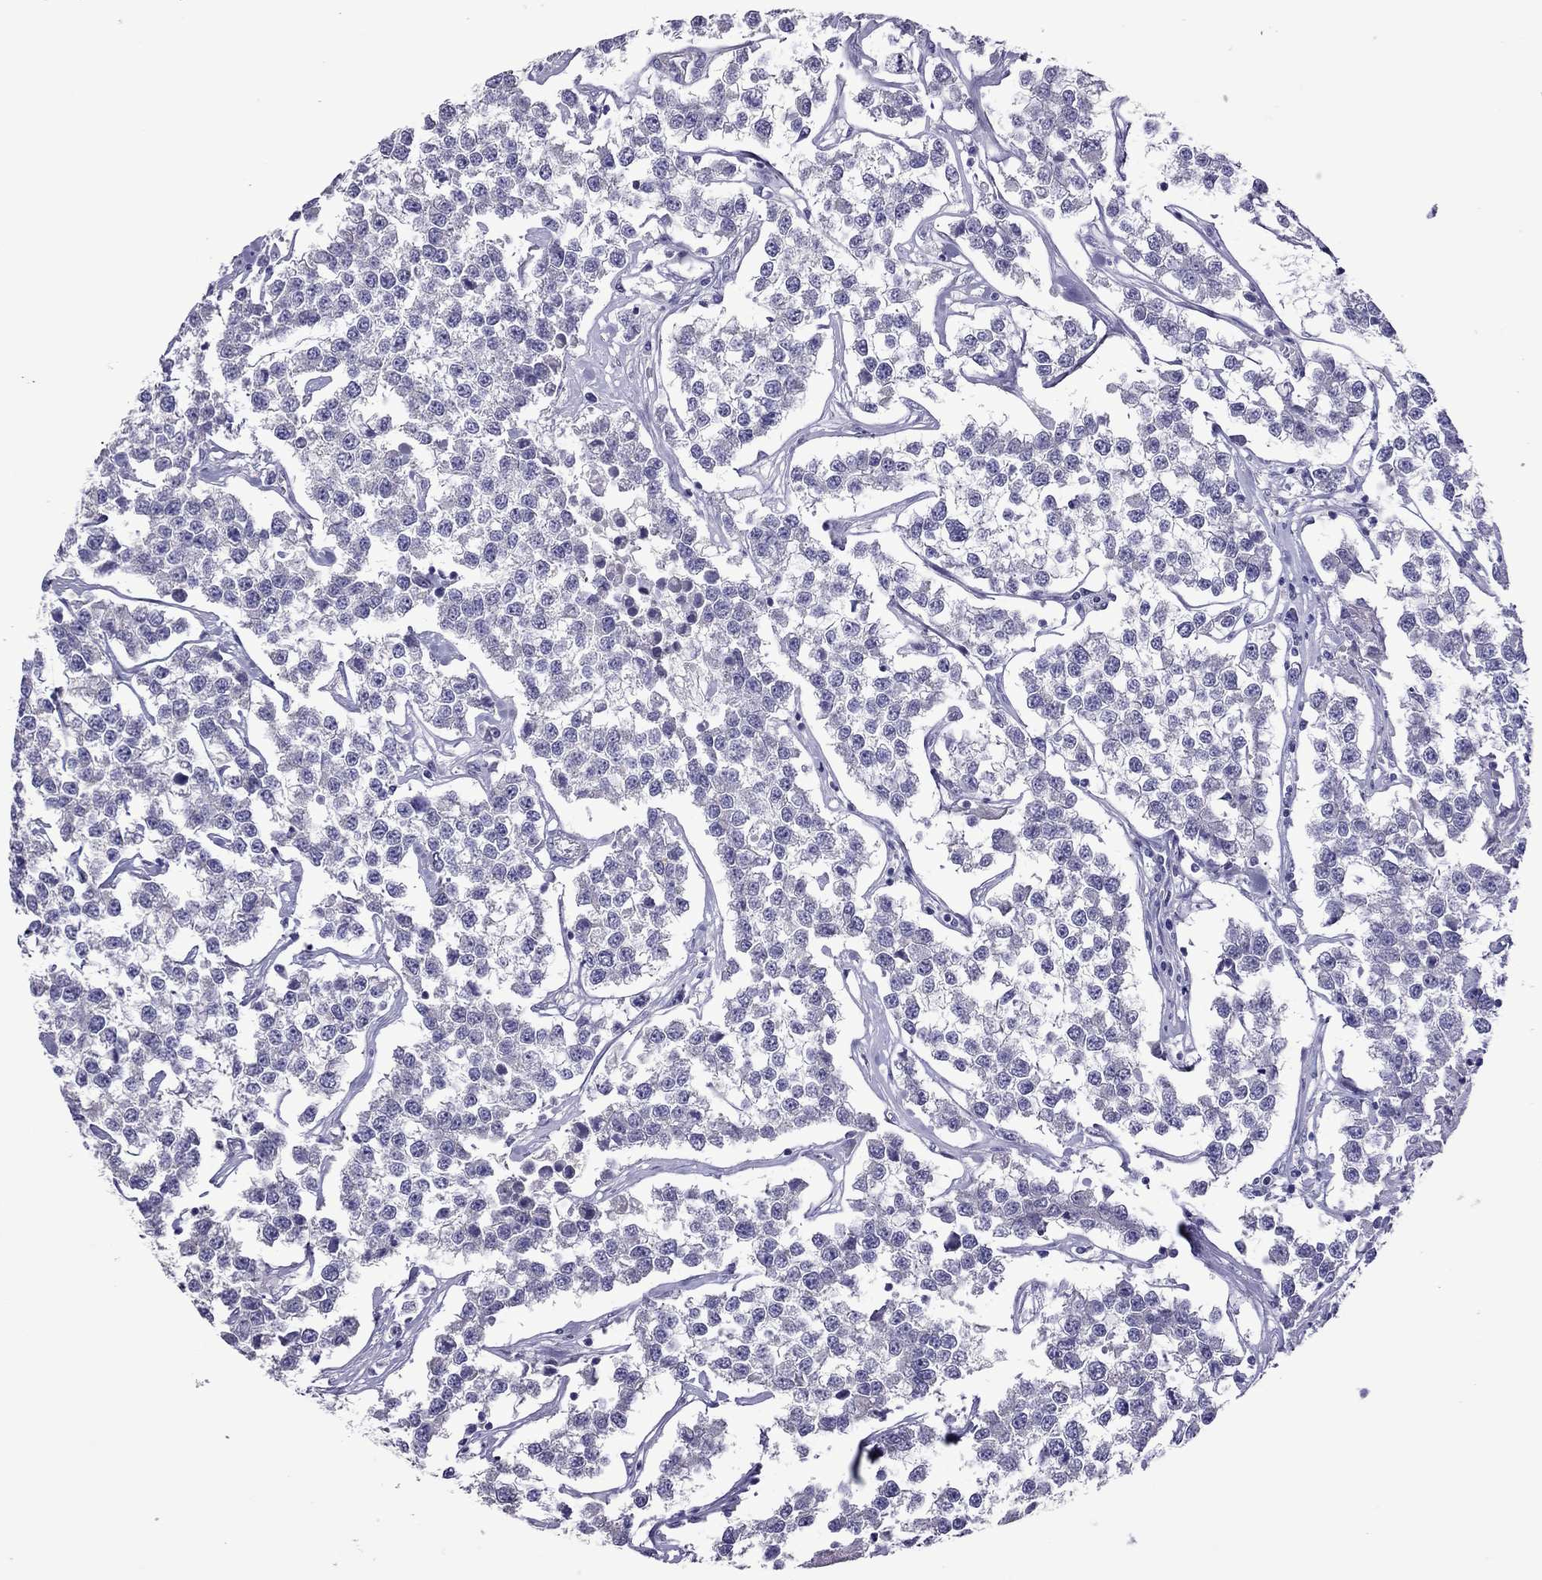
{"staining": {"intensity": "negative", "quantity": "none", "location": "none"}, "tissue": "testis cancer", "cell_type": "Tumor cells", "image_type": "cancer", "snomed": [{"axis": "morphology", "description": "Seminoma, NOS"}, {"axis": "topography", "description": "Testis"}], "caption": "Tumor cells show no significant protein positivity in testis cancer (seminoma).", "gene": "SLC16A8", "patient": {"sex": "male", "age": 59}}